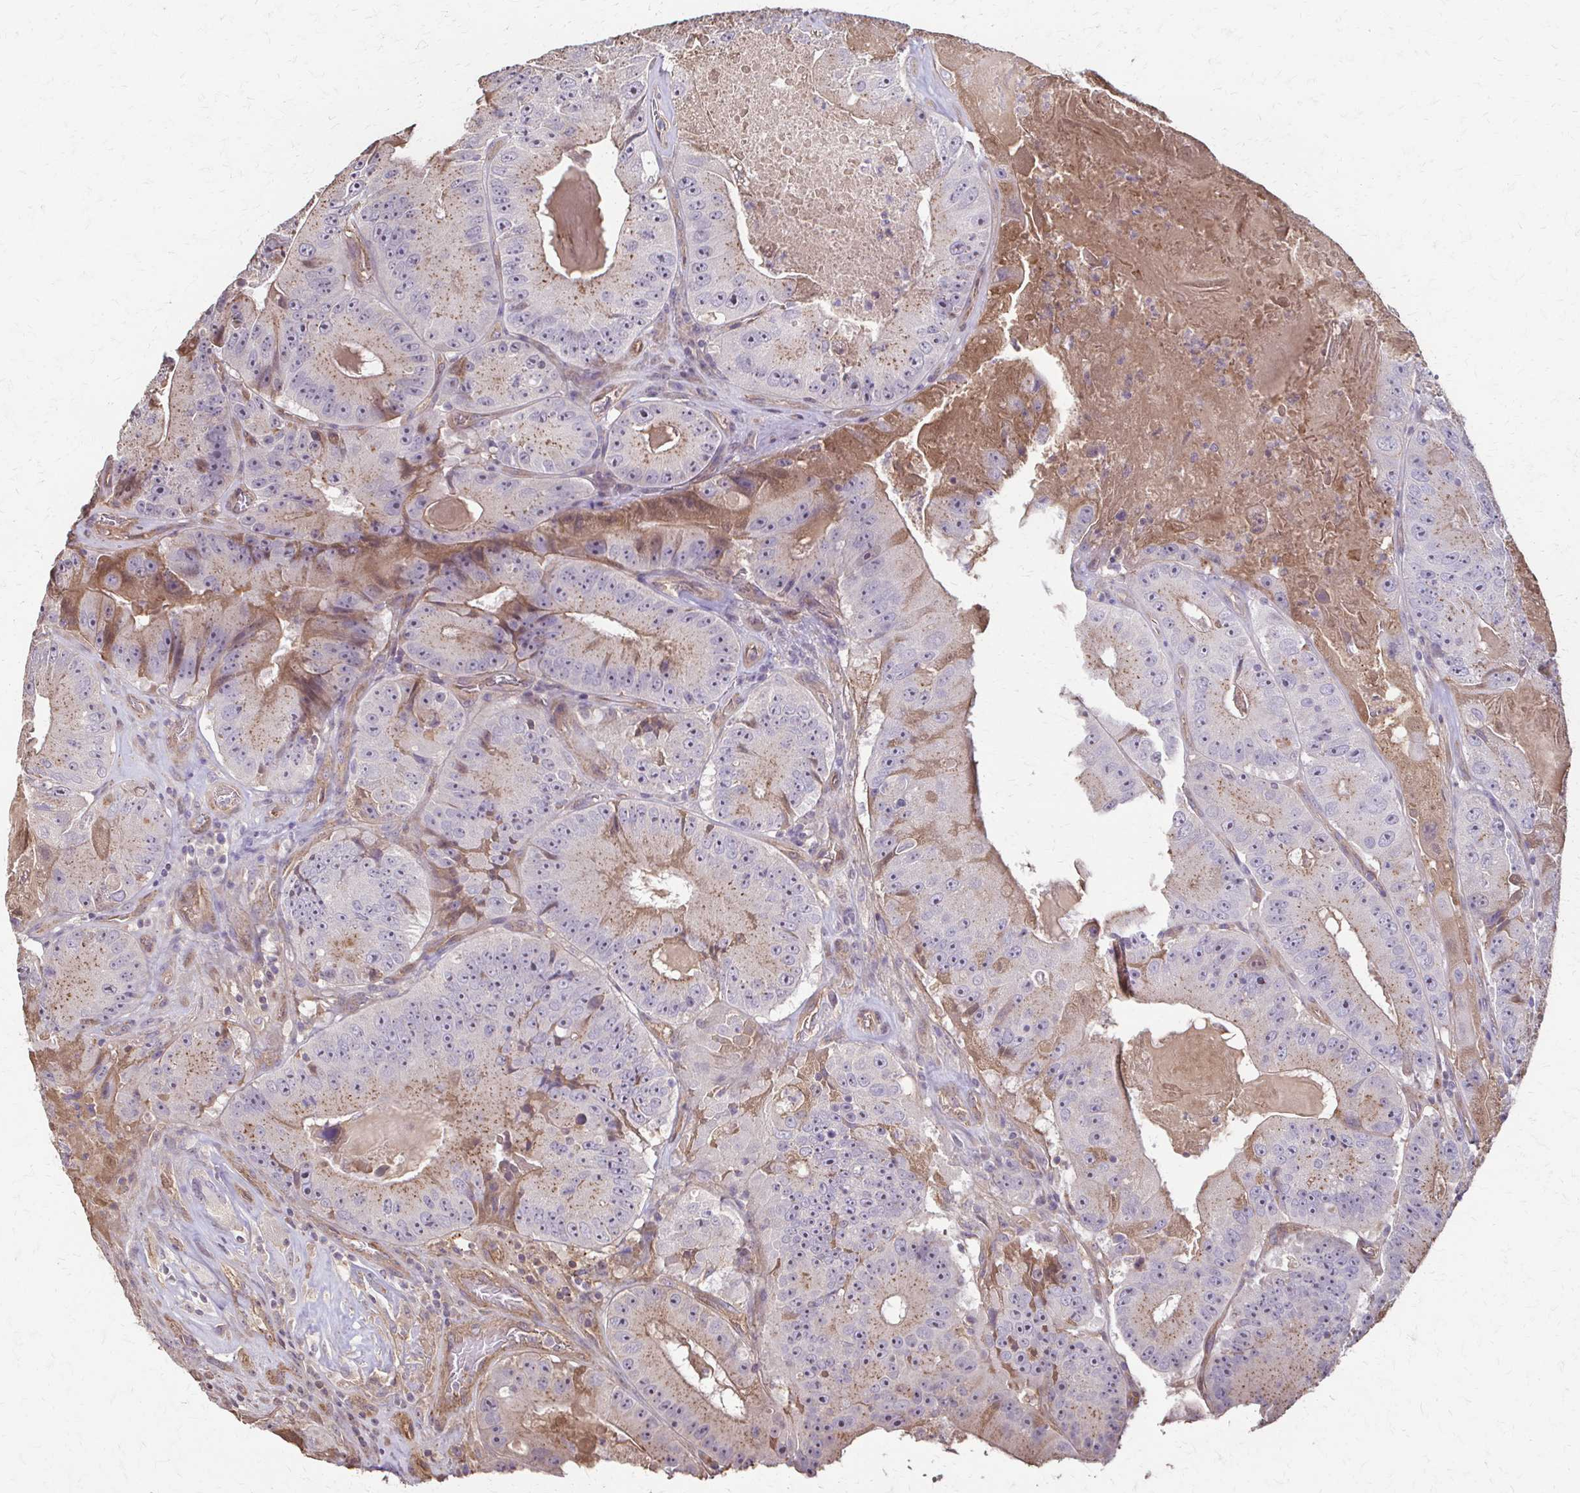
{"staining": {"intensity": "moderate", "quantity": "<25%", "location": "cytoplasmic/membranous"}, "tissue": "colorectal cancer", "cell_type": "Tumor cells", "image_type": "cancer", "snomed": [{"axis": "morphology", "description": "Adenocarcinoma, NOS"}, {"axis": "topography", "description": "Colon"}], "caption": "Protein expression analysis of human adenocarcinoma (colorectal) reveals moderate cytoplasmic/membranous expression in about <25% of tumor cells. The staining was performed using DAB to visualize the protein expression in brown, while the nuclei were stained in blue with hematoxylin (Magnification: 20x).", "gene": "IL18BP", "patient": {"sex": "female", "age": 86}}